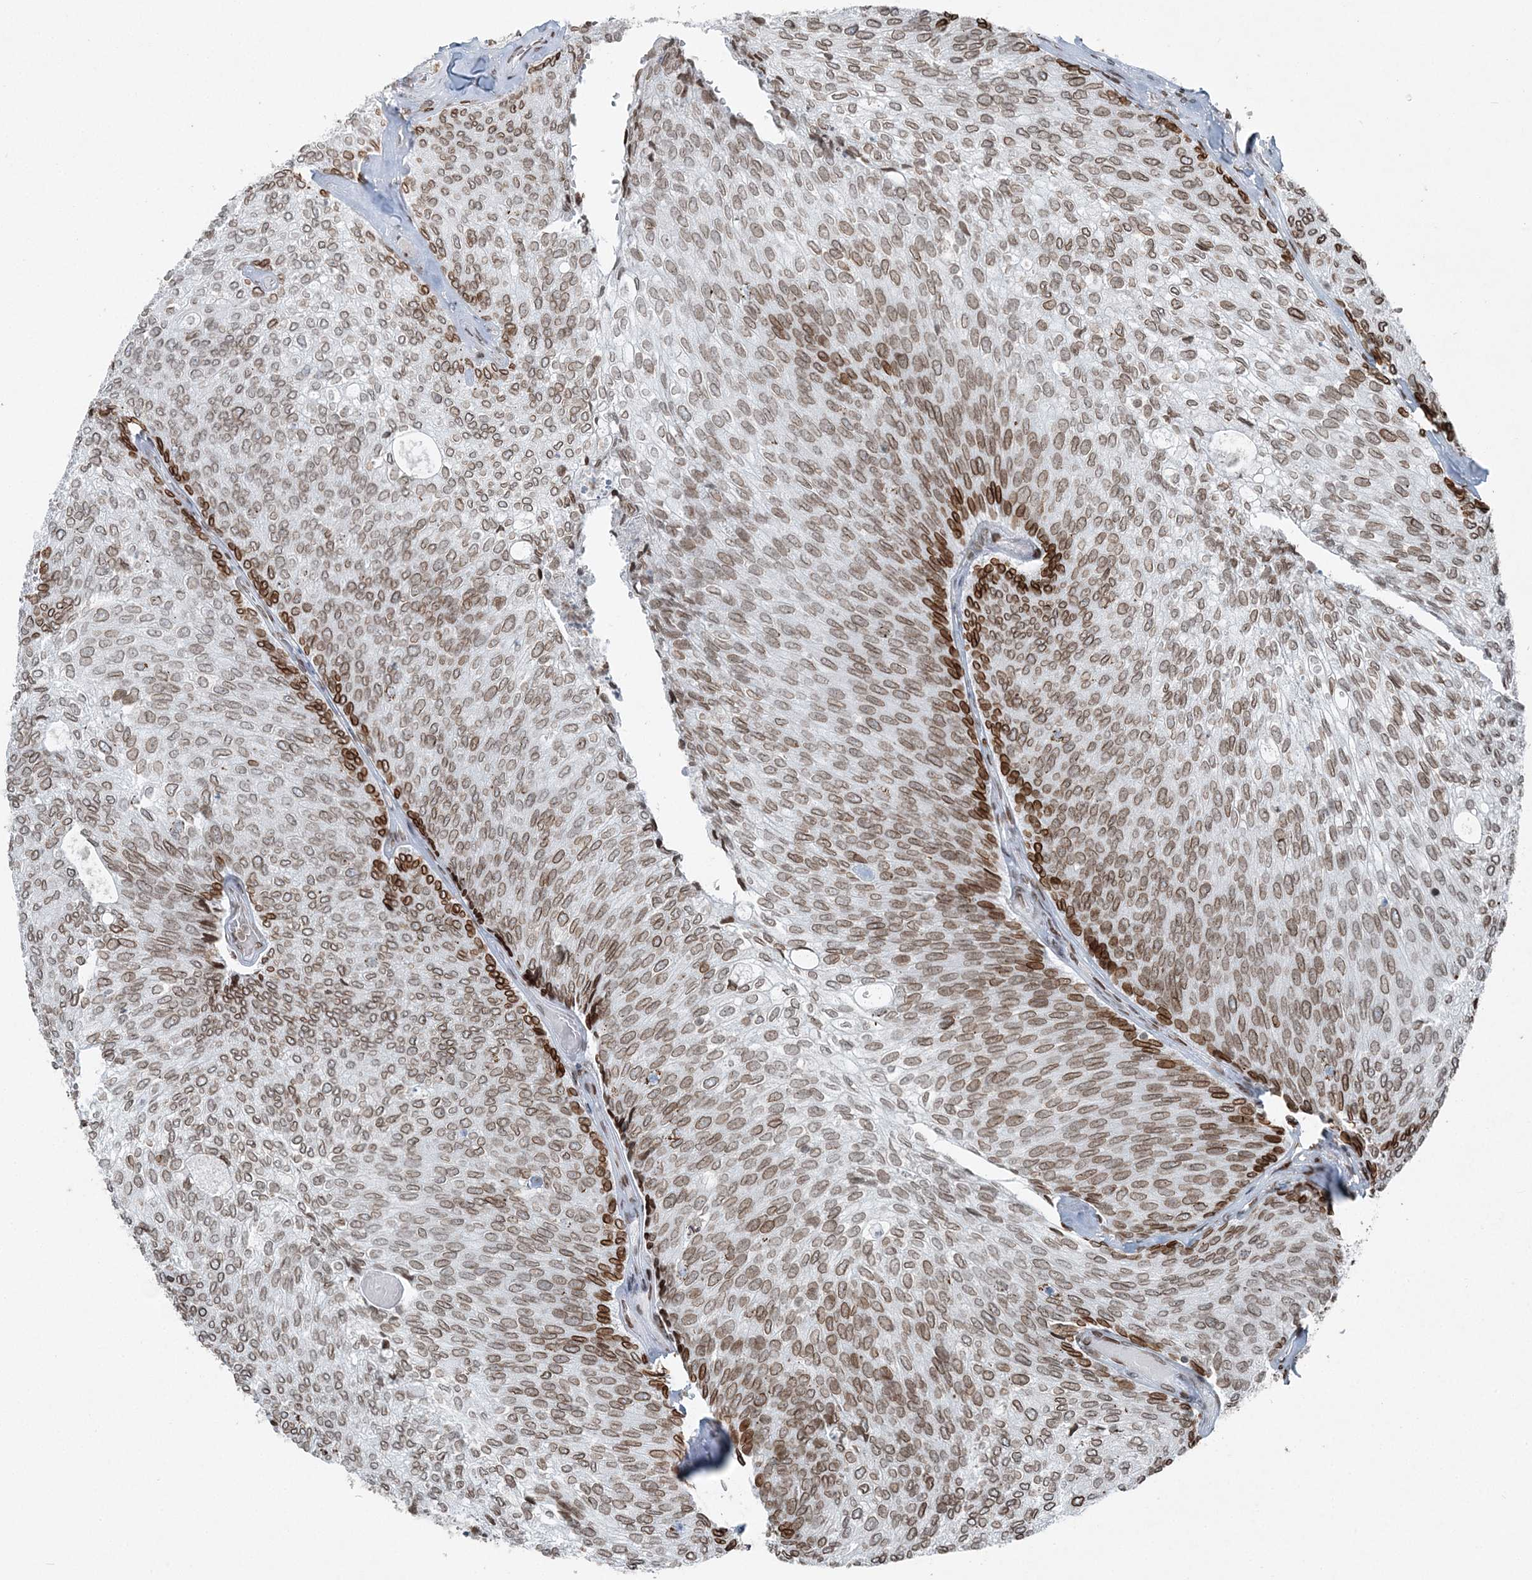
{"staining": {"intensity": "strong", "quantity": "25%-75%", "location": "cytoplasmic/membranous,nuclear"}, "tissue": "urothelial cancer", "cell_type": "Tumor cells", "image_type": "cancer", "snomed": [{"axis": "morphology", "description": "Urothelial carcinoma, Low grade"}, {"axis": "topography", "description": "Urinary bladder"}], "caption": "A micrograph of urothelial carcinoma (low-grade) stained for a protein shows strong cytoplasmic/membranous and nuclear brown staining in tumor cells.", "gene": "GJD4", "patient": {"sex": "female", "age": 79}}